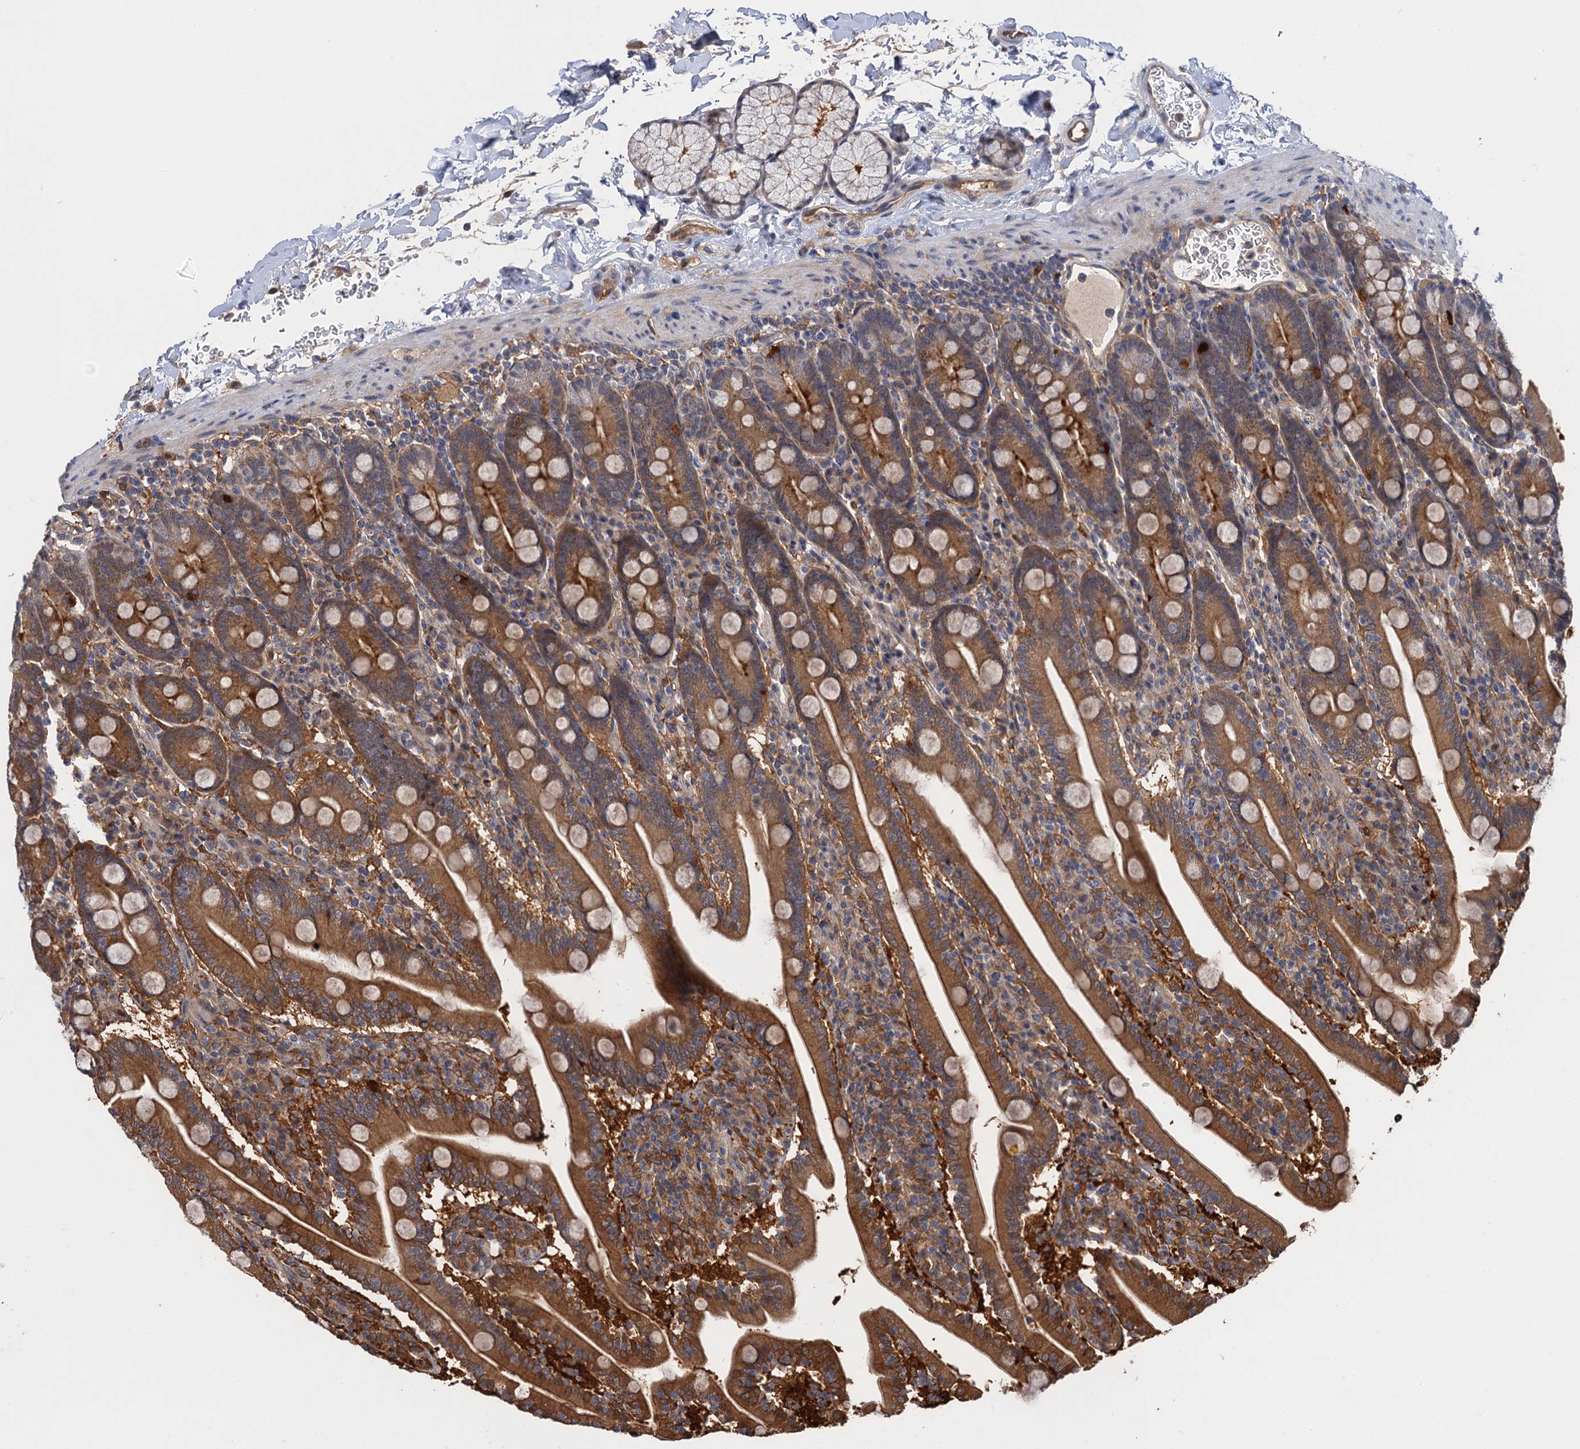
{"staining": {"intensity": "moderate", "quantity": ">75%", "location": "cytoplasmic/membranous"}, "tissue": "duodenum", "cell_type": "Glandular cells", "image_type": "normal", "snomed": [{"axis": "morphology", "description": "Normal tissue, NOS"}, {"axis": "topography", "description": "Duodenum"}], "caption": "Immunohistochemistry (IHC) of normal human duodenum exhibits medium levels of moderate cytoplasmic/membranous expression in approximately >75% of glandular cells.", "gene": "NEK8", "patient": {"sex": "male", "age": 35}}